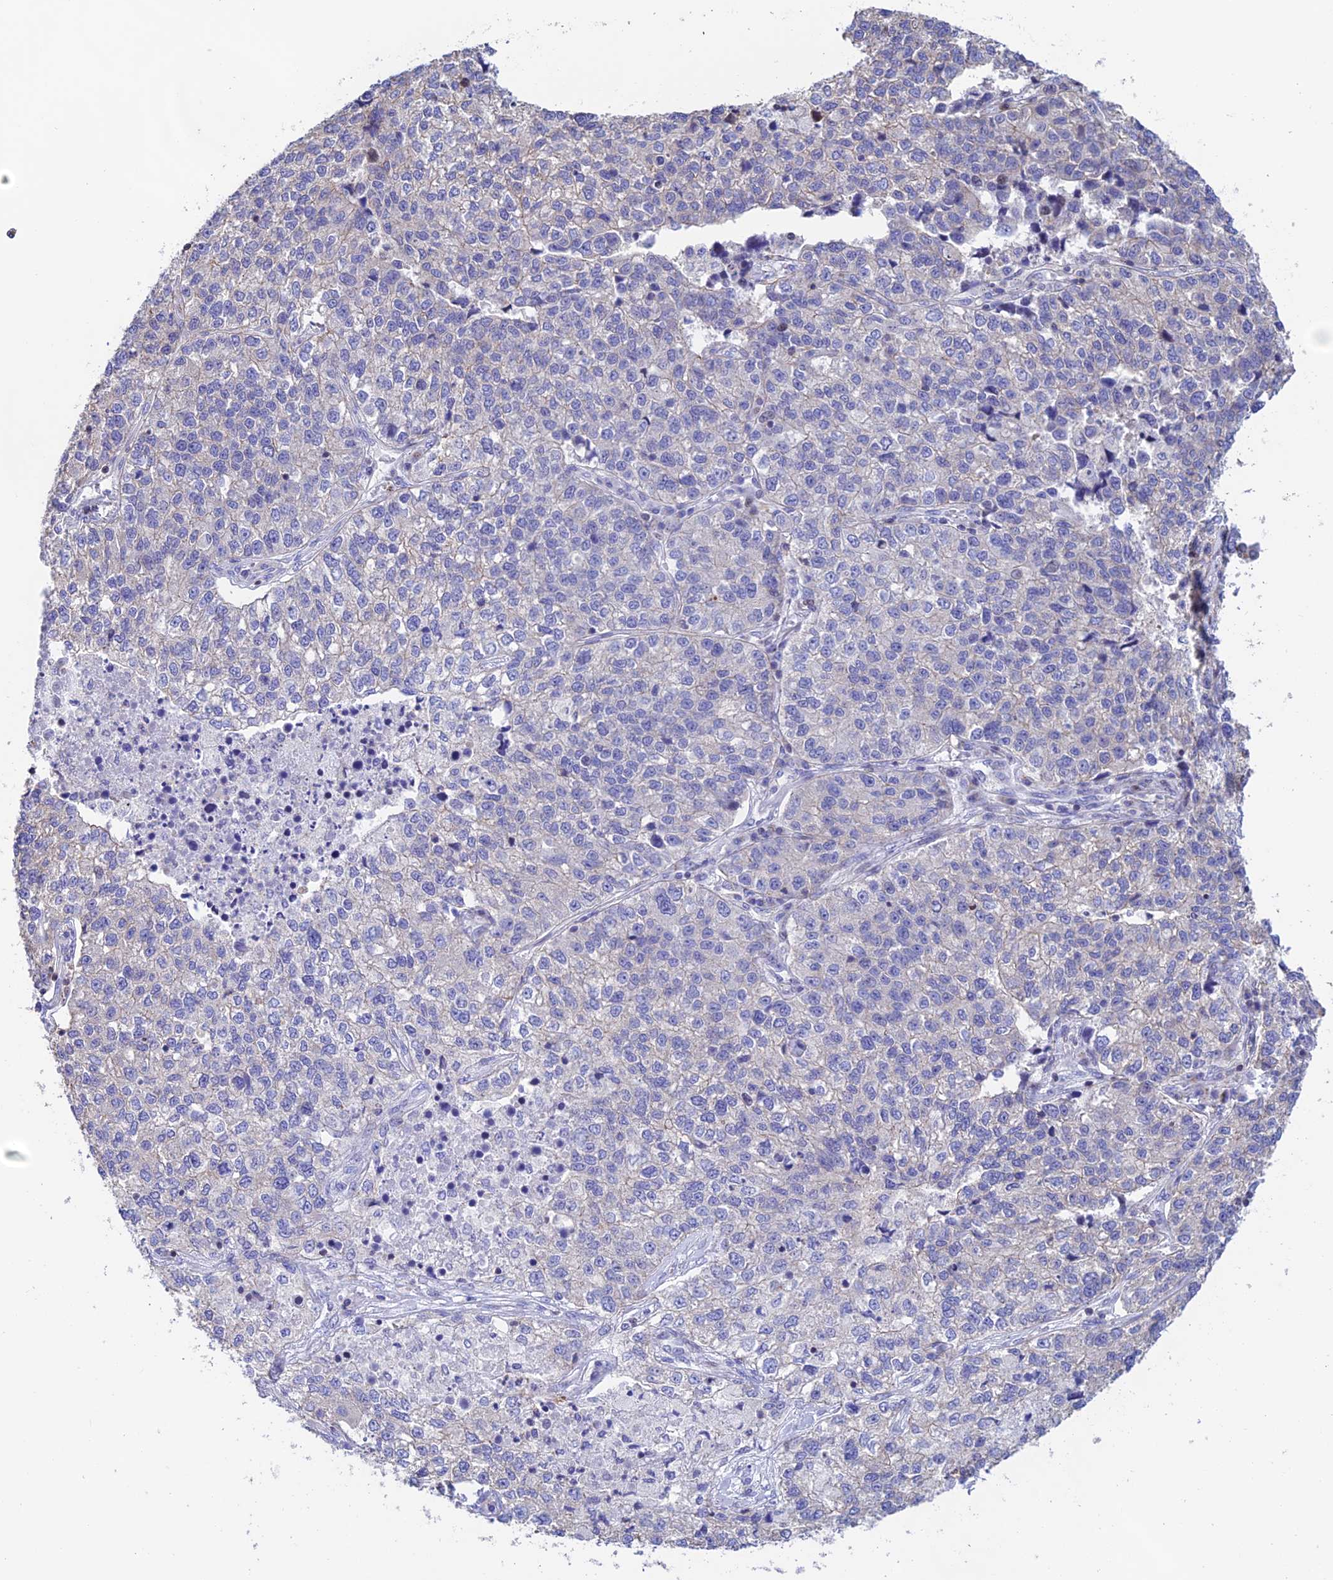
{"staining": {"intensity": "negative", "quantity": "none", "location": "none"}, "tissue": "lung cancer", "cell_type": "Tumor cells", "image_type": "cancer", "snomed": [{"axis": "morphology", "description": "Adenocarcinoma, NOS"}, {"axis": "topography", "description": "Lung"}], "caption": "DAB immunohistochemical staining of lung adenocarcinoma displays no significant staining in tumor cells.", "gene": "PRIM1", "patient": {"sex": "male", "age": 49}}